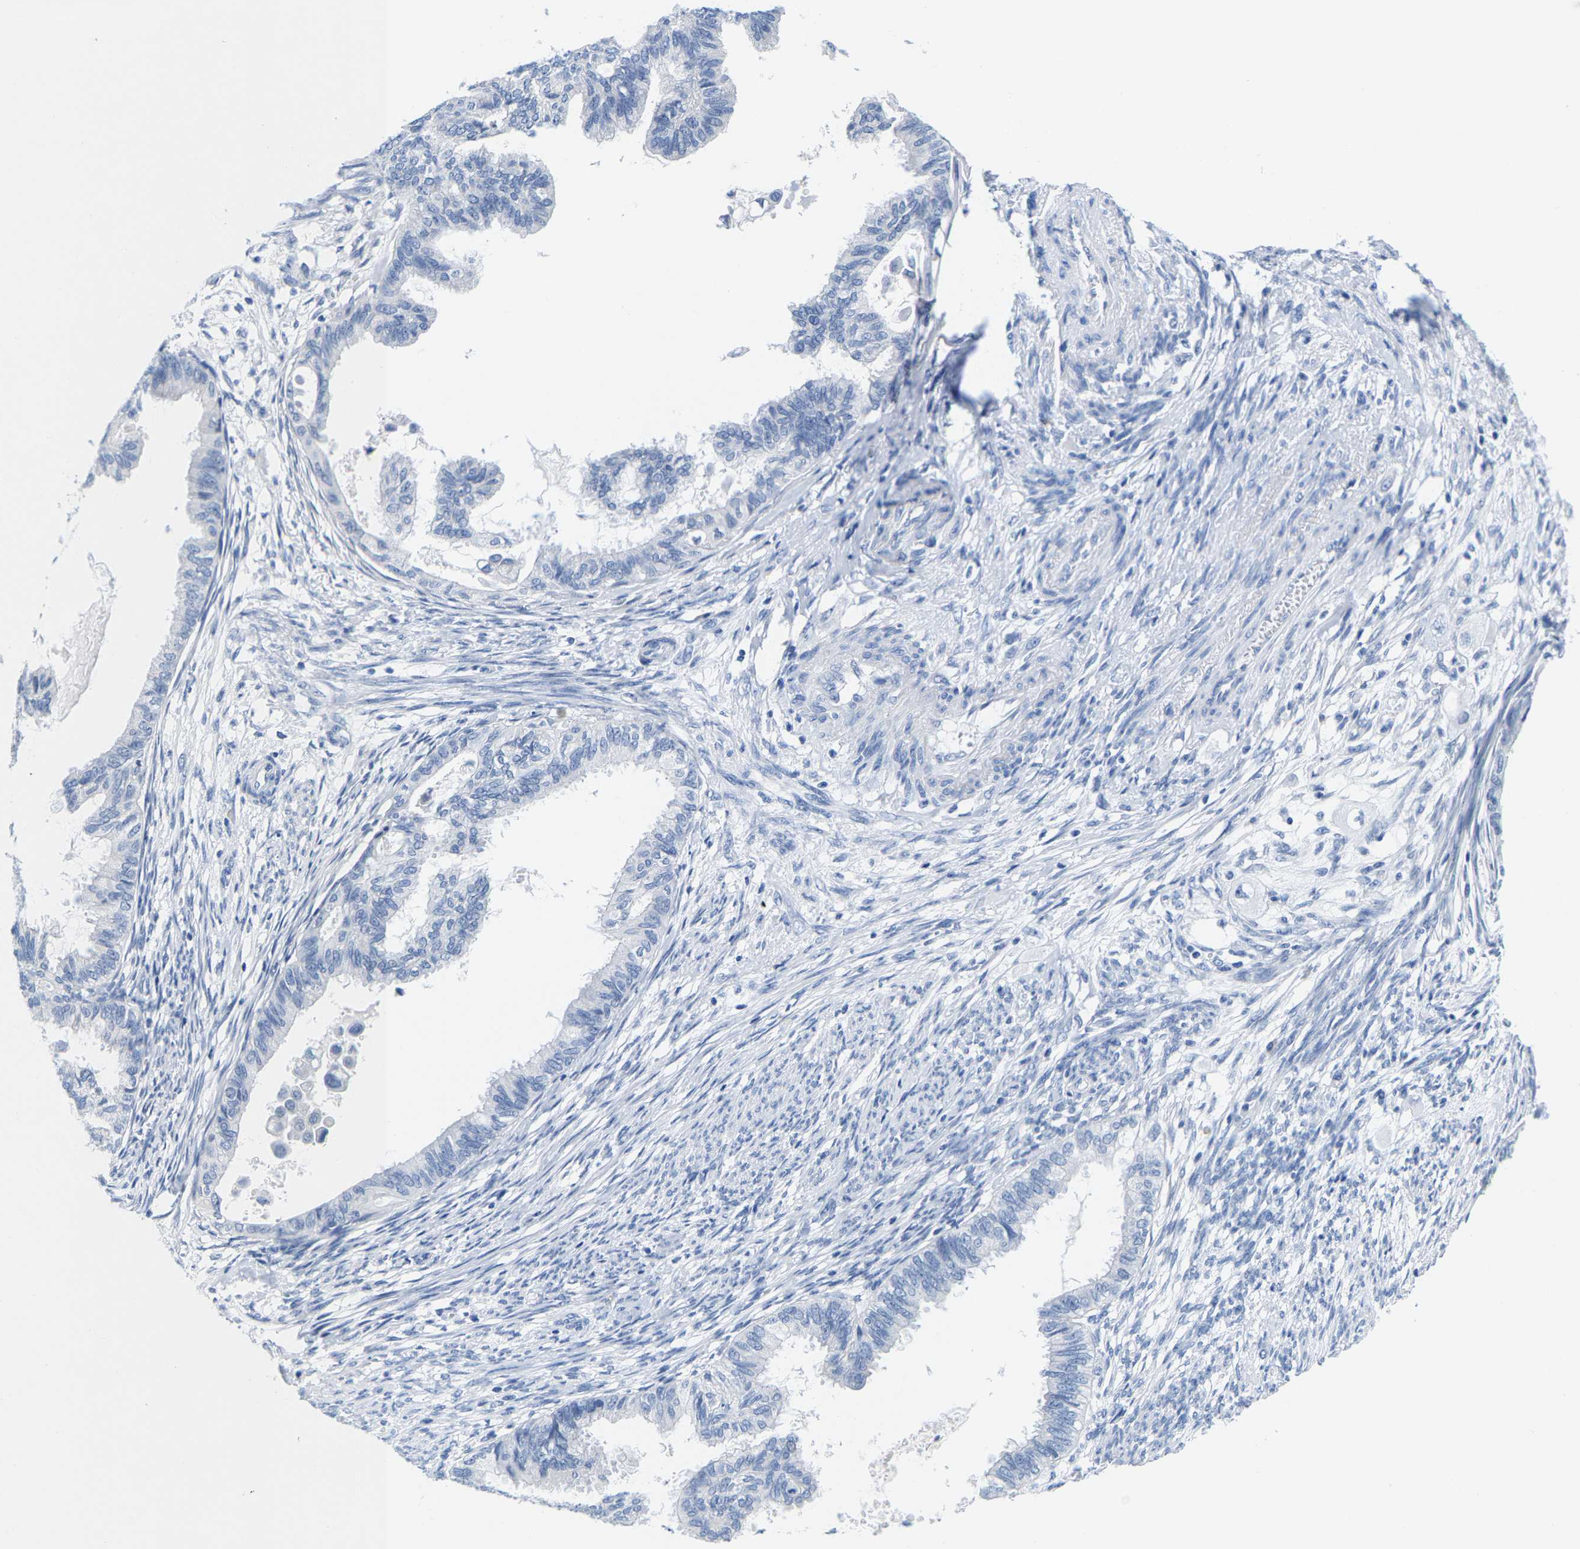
{"staining": {"intensity": "negative", "quantity": "none", "location": "none"}, "tissue": "cervical cancer", "cell_type": "Tumor cells", "image_type": "cancer", "snomed": [{"axis": "morphology", "description": "Normal tissue, NOS"}, {"axis": "morphology", "description": "Adenocarcinoma, NOS"}, {"axis": "topography", "description": "Cervix"}, {"axis": "topography", "description": "Endometrium"}], "caption": "The histopathology image demonstrates no staining of tumor cells in cervical cancer.", "gene": "KLHL1", "patient": {"sex": "female", "age": 86}}